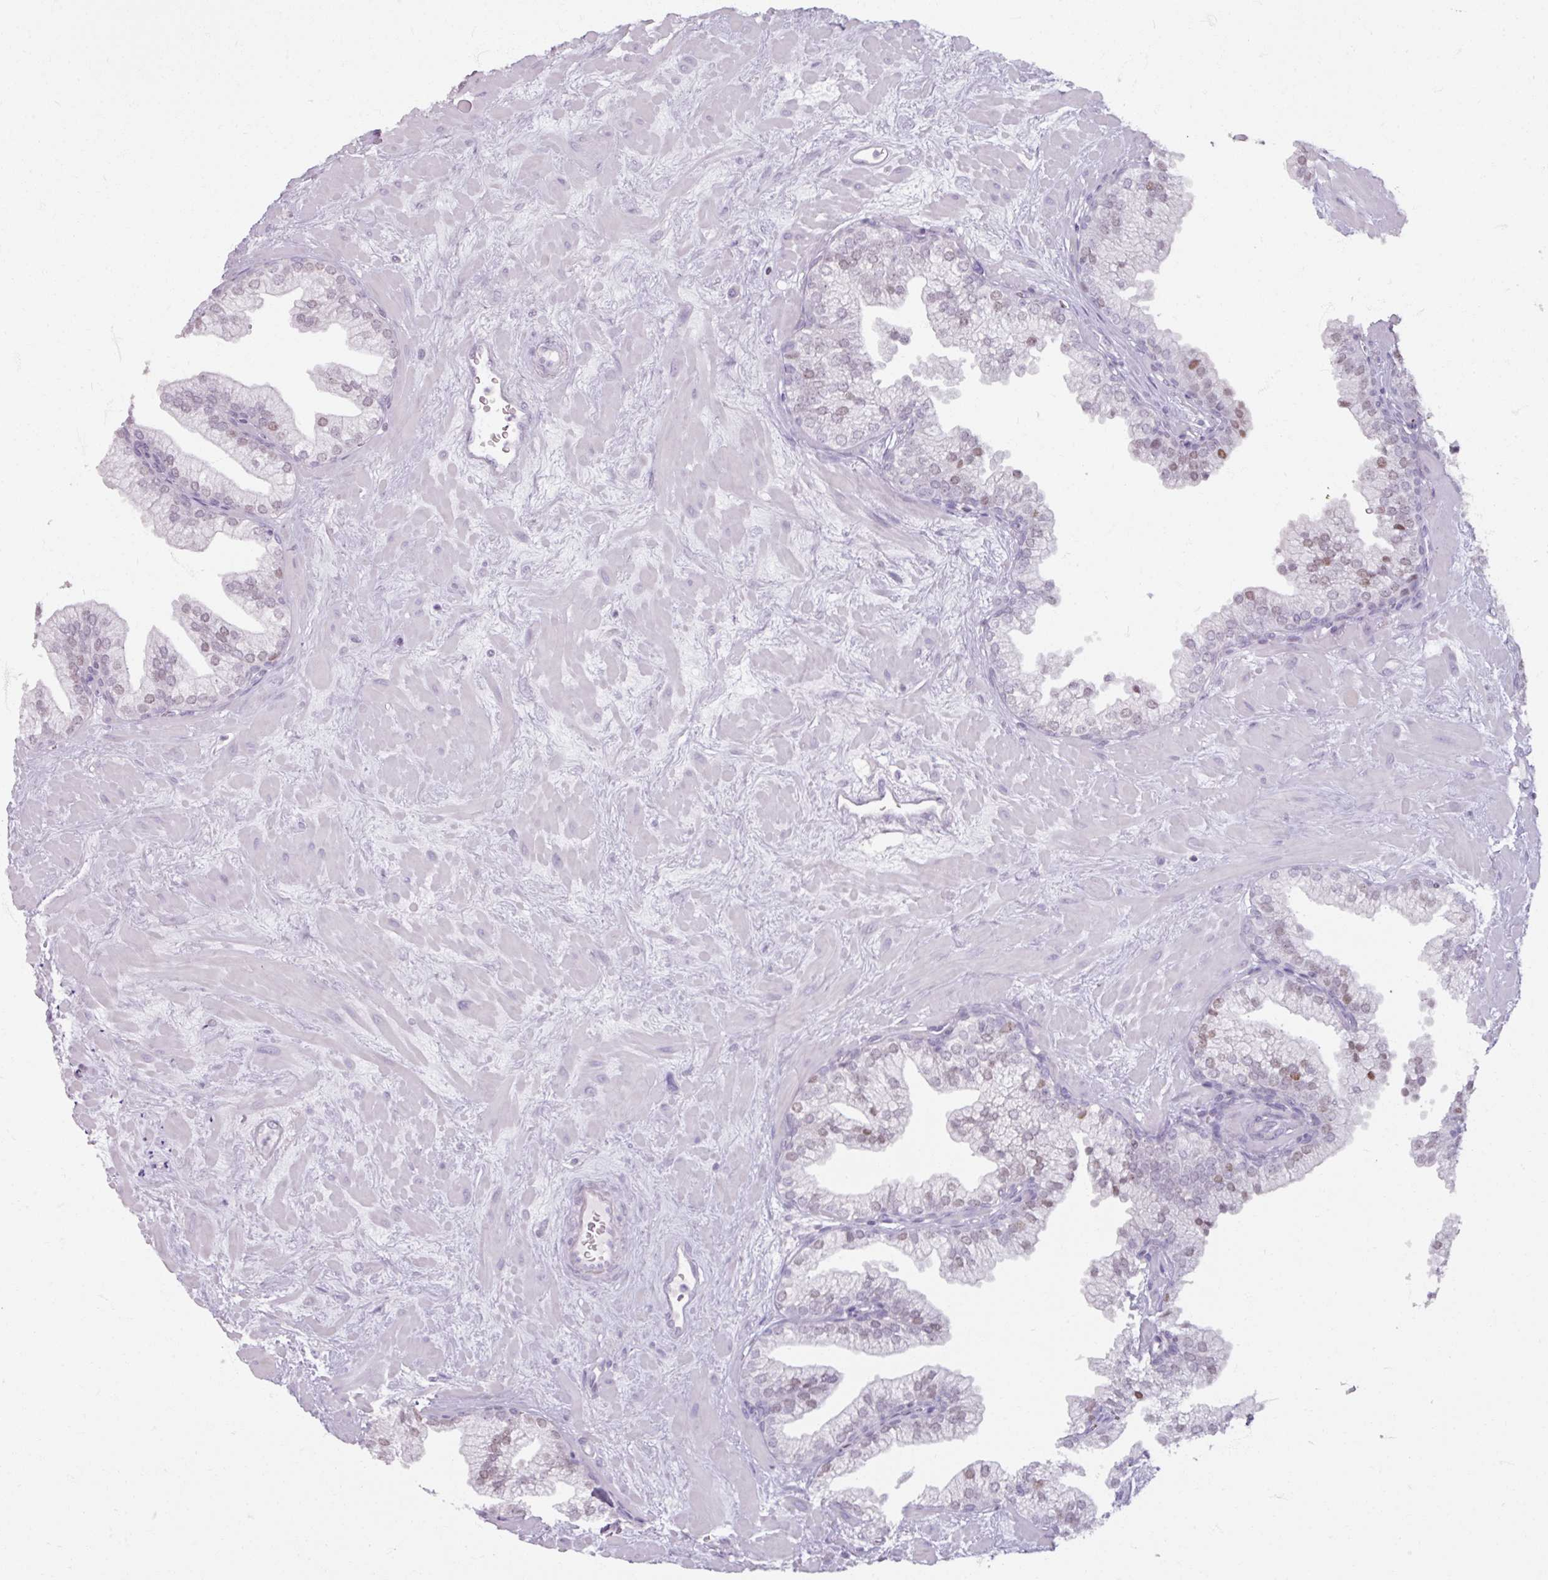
{"staining": {"intensity": "weak", "quantity": "<25%", "location": "nuclear"}, "tissue": "prostate", "cell_type": "Glandular cells", "image_type": "normal", "snomed": [{"axis": "morphology", "description": "Normal tissue, NOS"}, {"axis": "topography", "description": "Prostate"}, {"axis": "topography", "description": "Peripheral nerve tissue"}], "caption": "An immunohistochemistry (IHC) histopathology image of benign prostate is shown. There is no staining in glandular cells of prostate.", "gene": "ATAD2", "patient": {"sex": "male", "age": 61}}